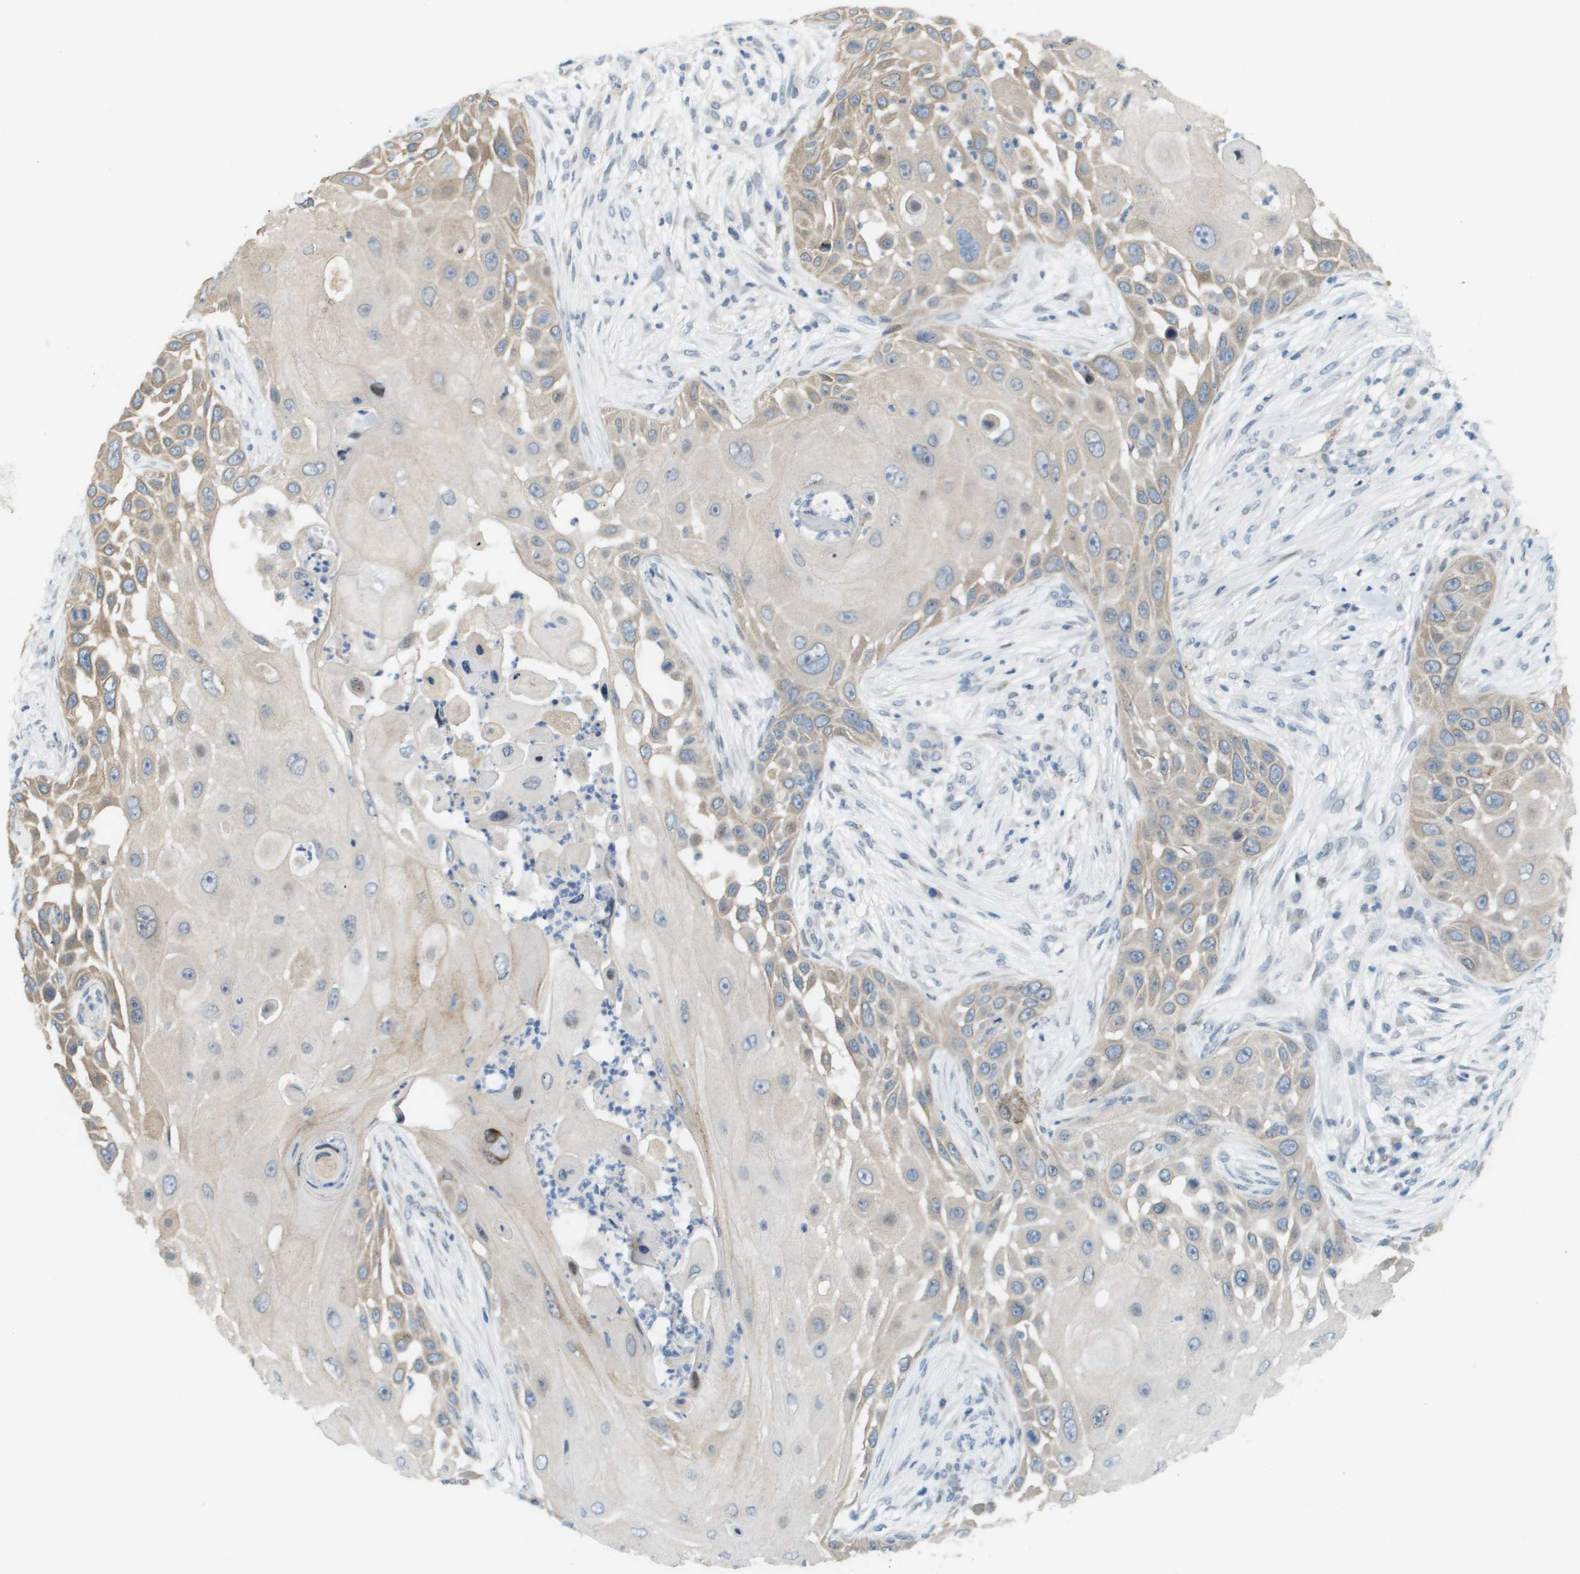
{"staining": {"intensity": "weak", "quantity": ">75%", "location": "cytoplasmic/membranous"}, "tissue": "skin cancer", "cell_type": "Tumor cells", "image_type": "cancer", "snomed": [{"axis": "morphology", "description": "Squamous cell carcinoma, NOS"}, {"axis": "topography", "description": "Skin"}], "caption": "Skin squamous cell carcinoma tissue demonstrates weak cytoplasmic/membranous expression in approximately >75% of tumor cells, visualized by immunohistochemistry. (IHC, brightfield microscopy, high magnification).", "gene": "CACNB4", "patient": {"sex": "female", "age": 44}}